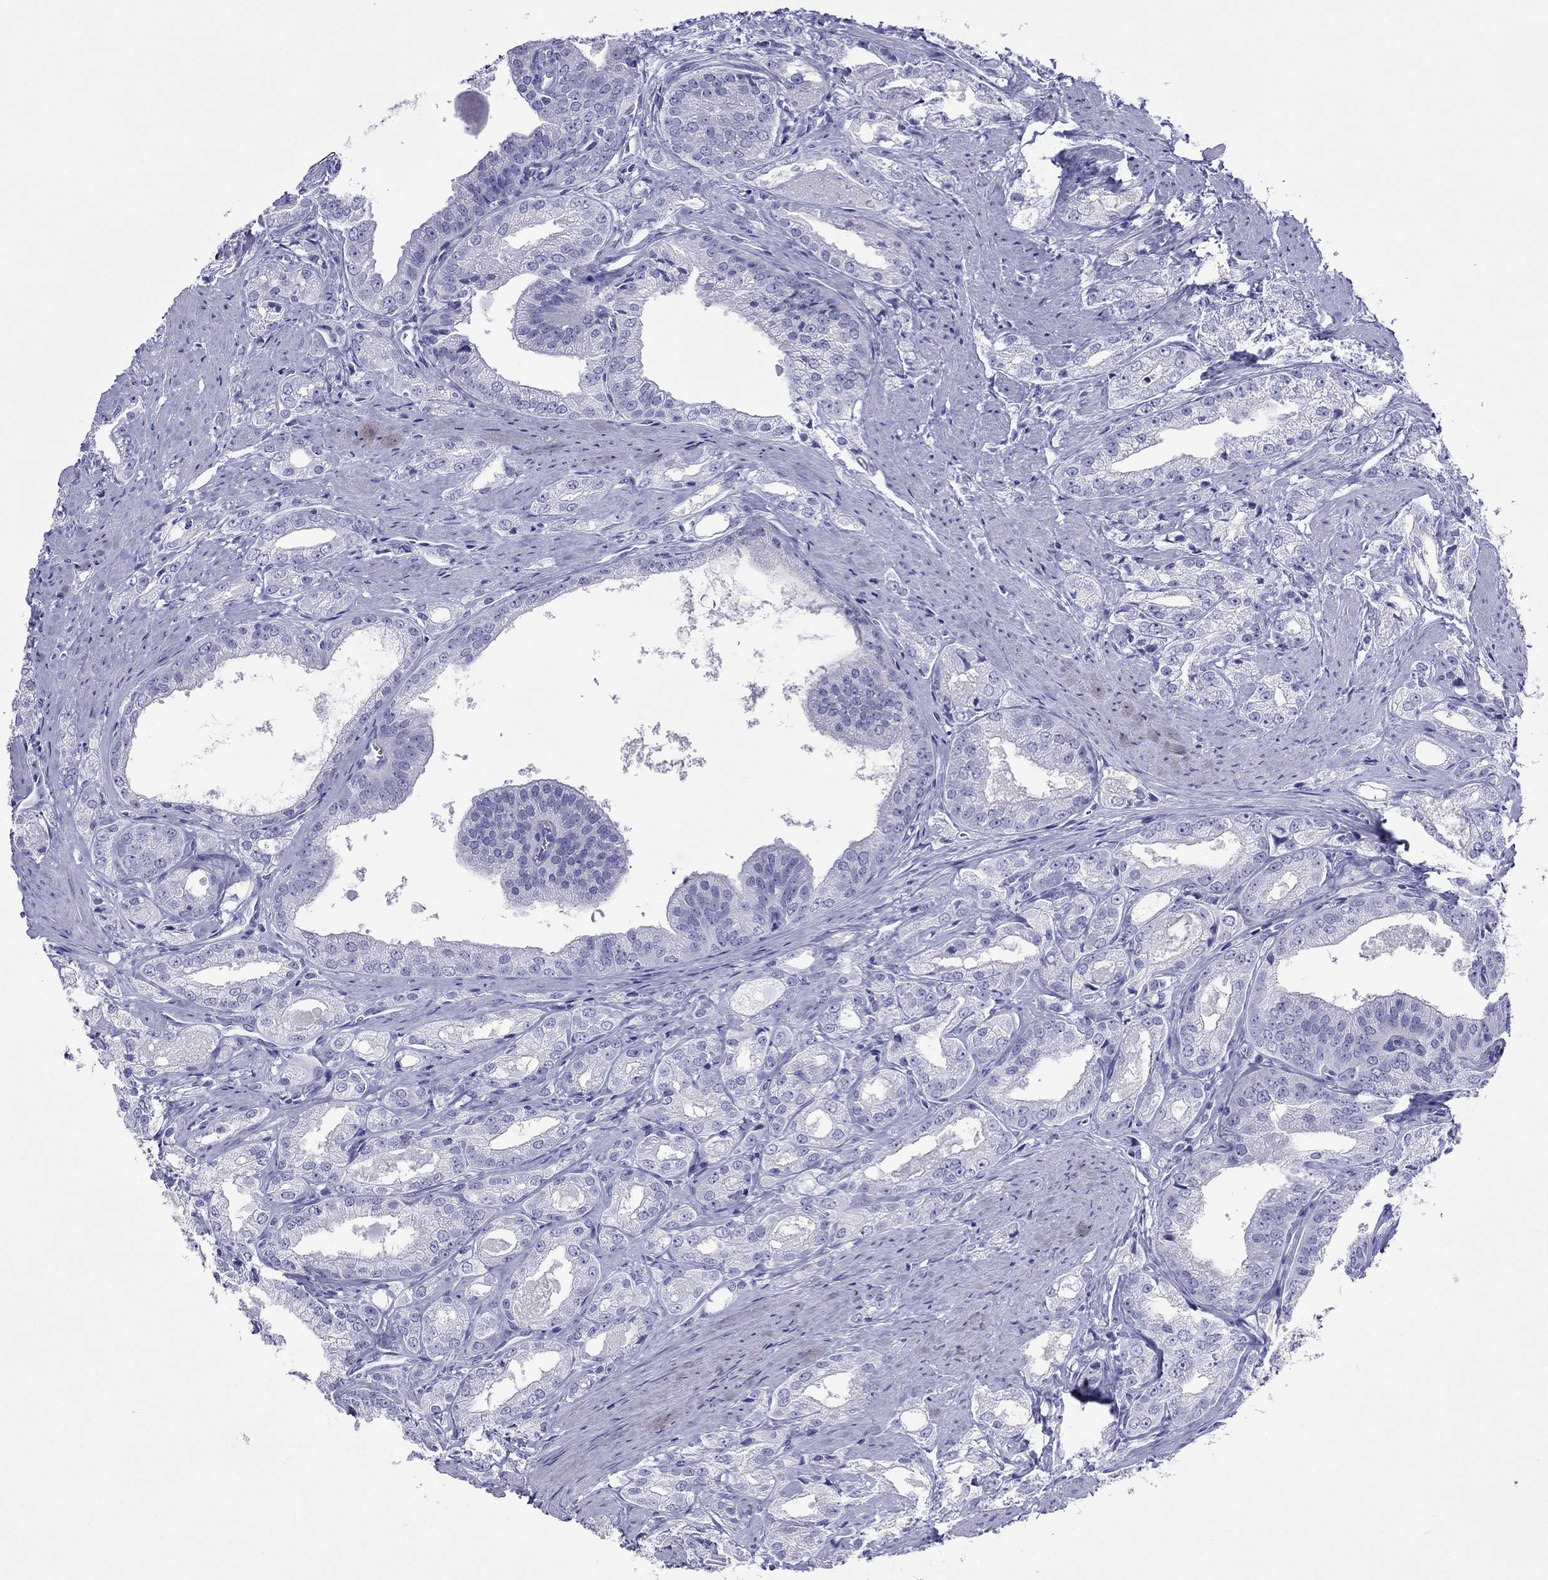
{"staining": {"intensity": "negative", "quantity": "none", "location": "none"}, "tissue": "prostate cancer", "cell_type": "Tumor cells", "image_type": "cancer", "snomed": [{"axis": "morphology", "description": "Adenocarcinoma, NOS"}, {"axis": "morphology", "description": "Adenocarcinoma, High grade"}, {"axis": "topography", "description": "Prostate"}], "caption": "DAB immunohistochemical staining of prostate high-grade adenocarcinoma demonstrates no significant staining in tumor cells.", "gene": "PCDHA6", "patient": {"sex": "male", "age": 70}}